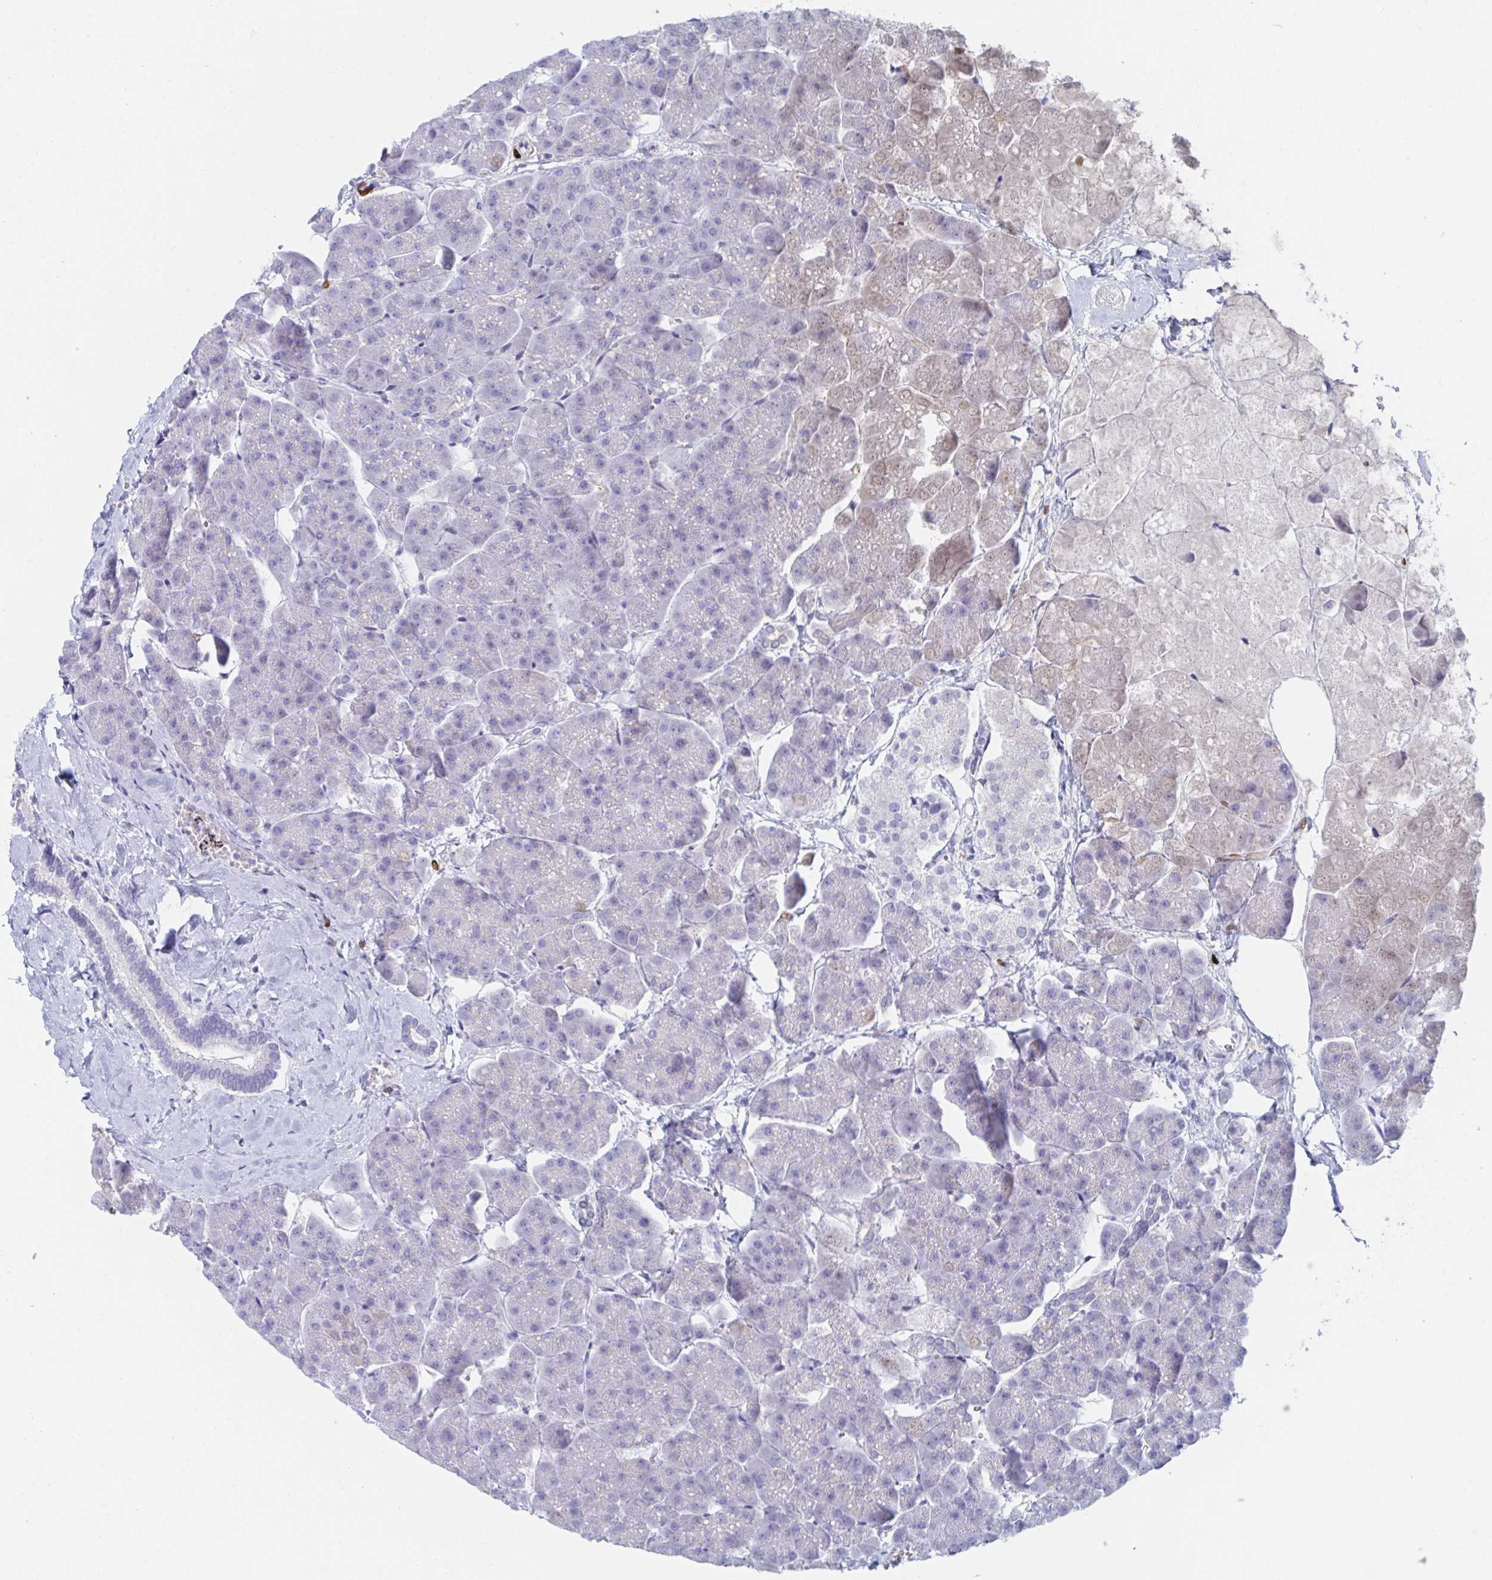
{"staining": {"intensity": "negative", "quantity": "none", "location": "none"}, "tissue": "pancreas", "cell_type": "Exocrine glandular cells", "image_type": "normal", "snomed": [{"axis": "morphology", "description": "Normal tissue, NOS"}, {"axis": "topography", "description": "Pancreas"}, {"axis": "topography", "description": "Peripheral nerve tissue"}], "caption": "This histopathology image is of benign pancreas stained with IHC to label a protein in brown with the nuclei are counter-stained blue. There is no positivity in exocrine glandular cells.", "gene": "TNFAIP6", "patient": {"sex": "male", "age": 54}}